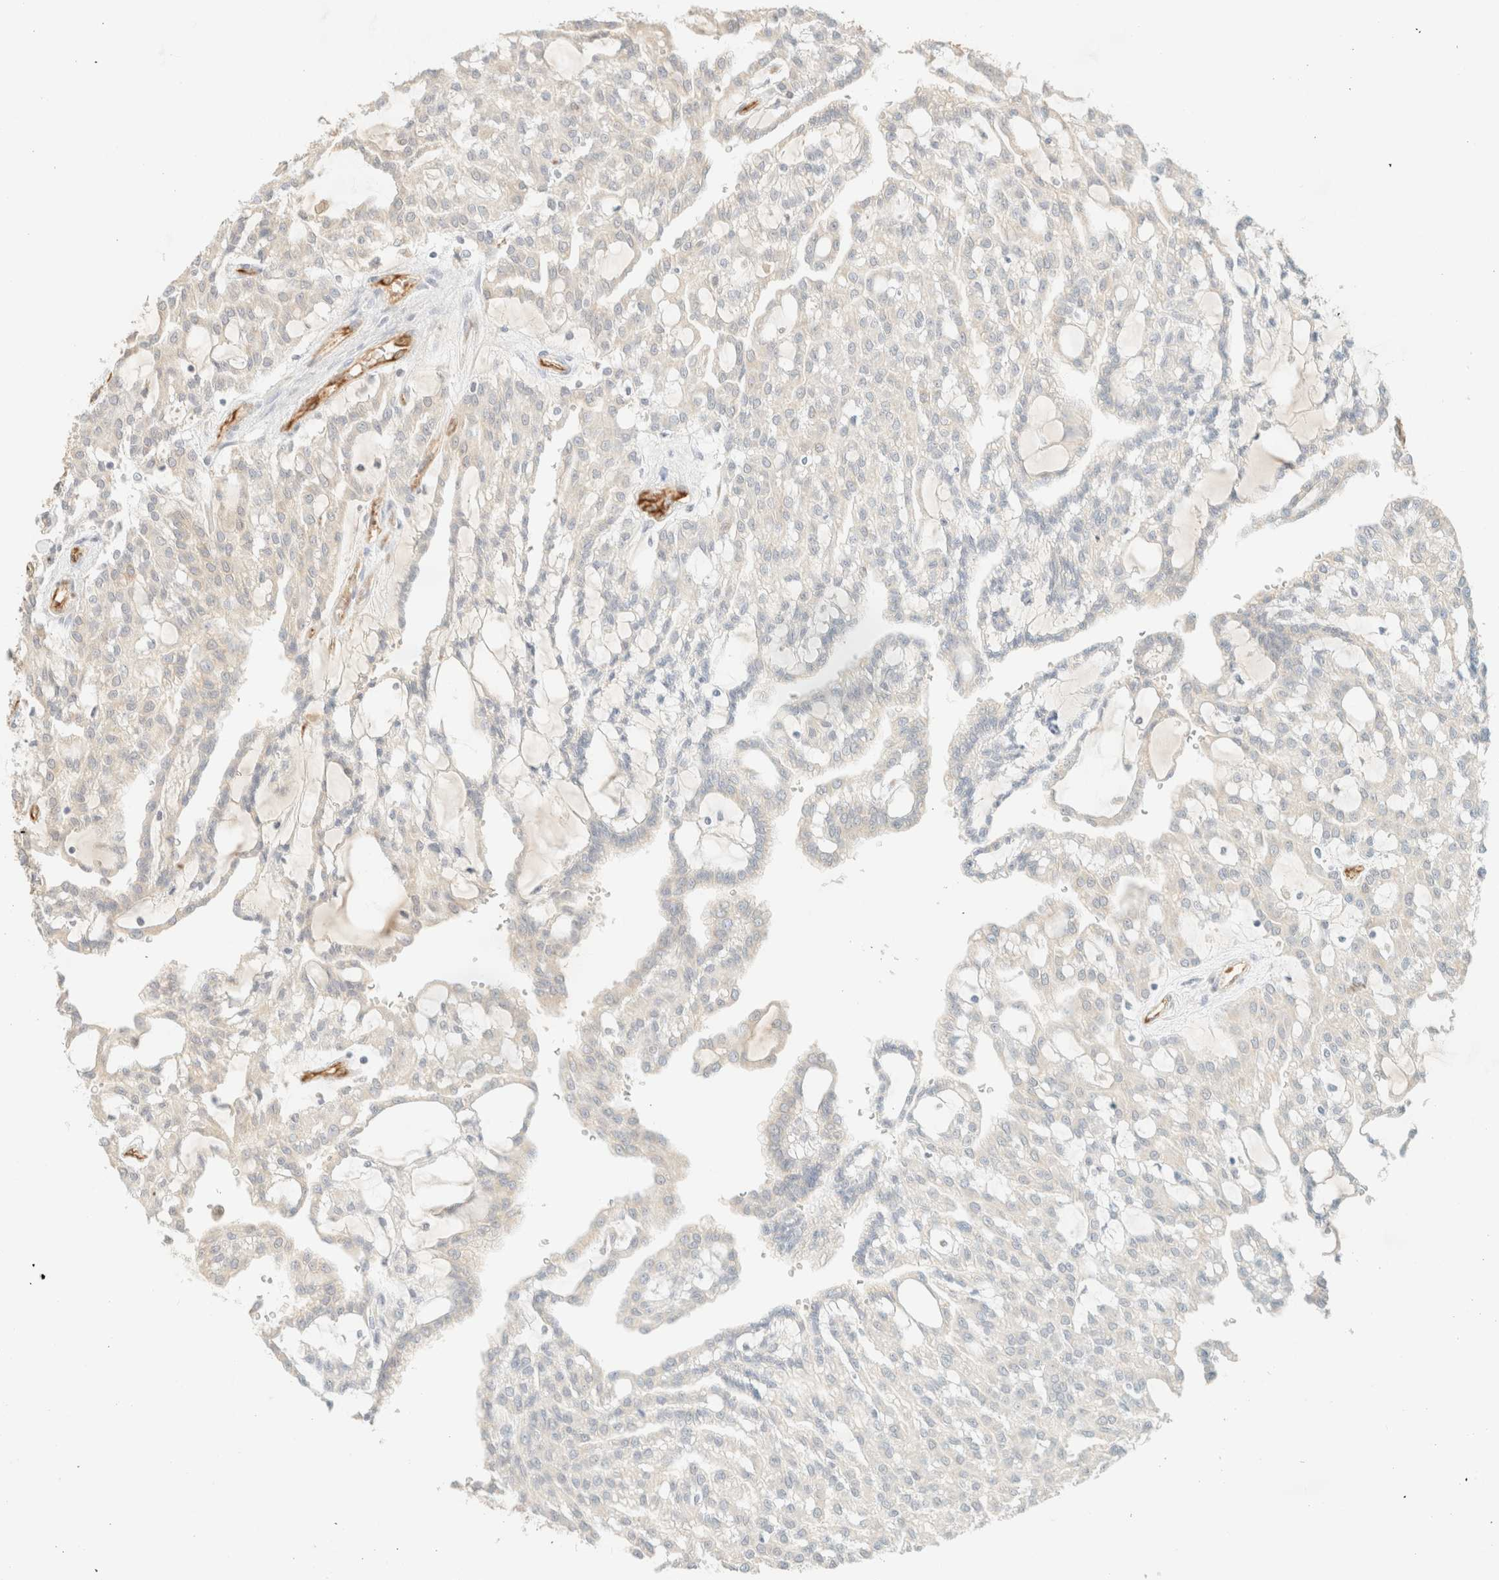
{"staining": {"intensity": "negative", "quantity": "none", "location": "none"}, "tissue": "renal cancer", "cell_type": "Tumor cells", "image_type": "cancer", "snomed": [{"axis": "morphology", "description": "Adenocarcinoma, NOS"}, {"axis": "topography", "description": "Kidney"}], "caption": "High magnification brightfield microscopy of adenocarcinoma (renal) stained with DAB (brown) and counterstained with hematoxylin (blue): tumor cells show no significant expression.", "gene": "SPARCL1", "patient": {"sex": "male", "age": 63}}